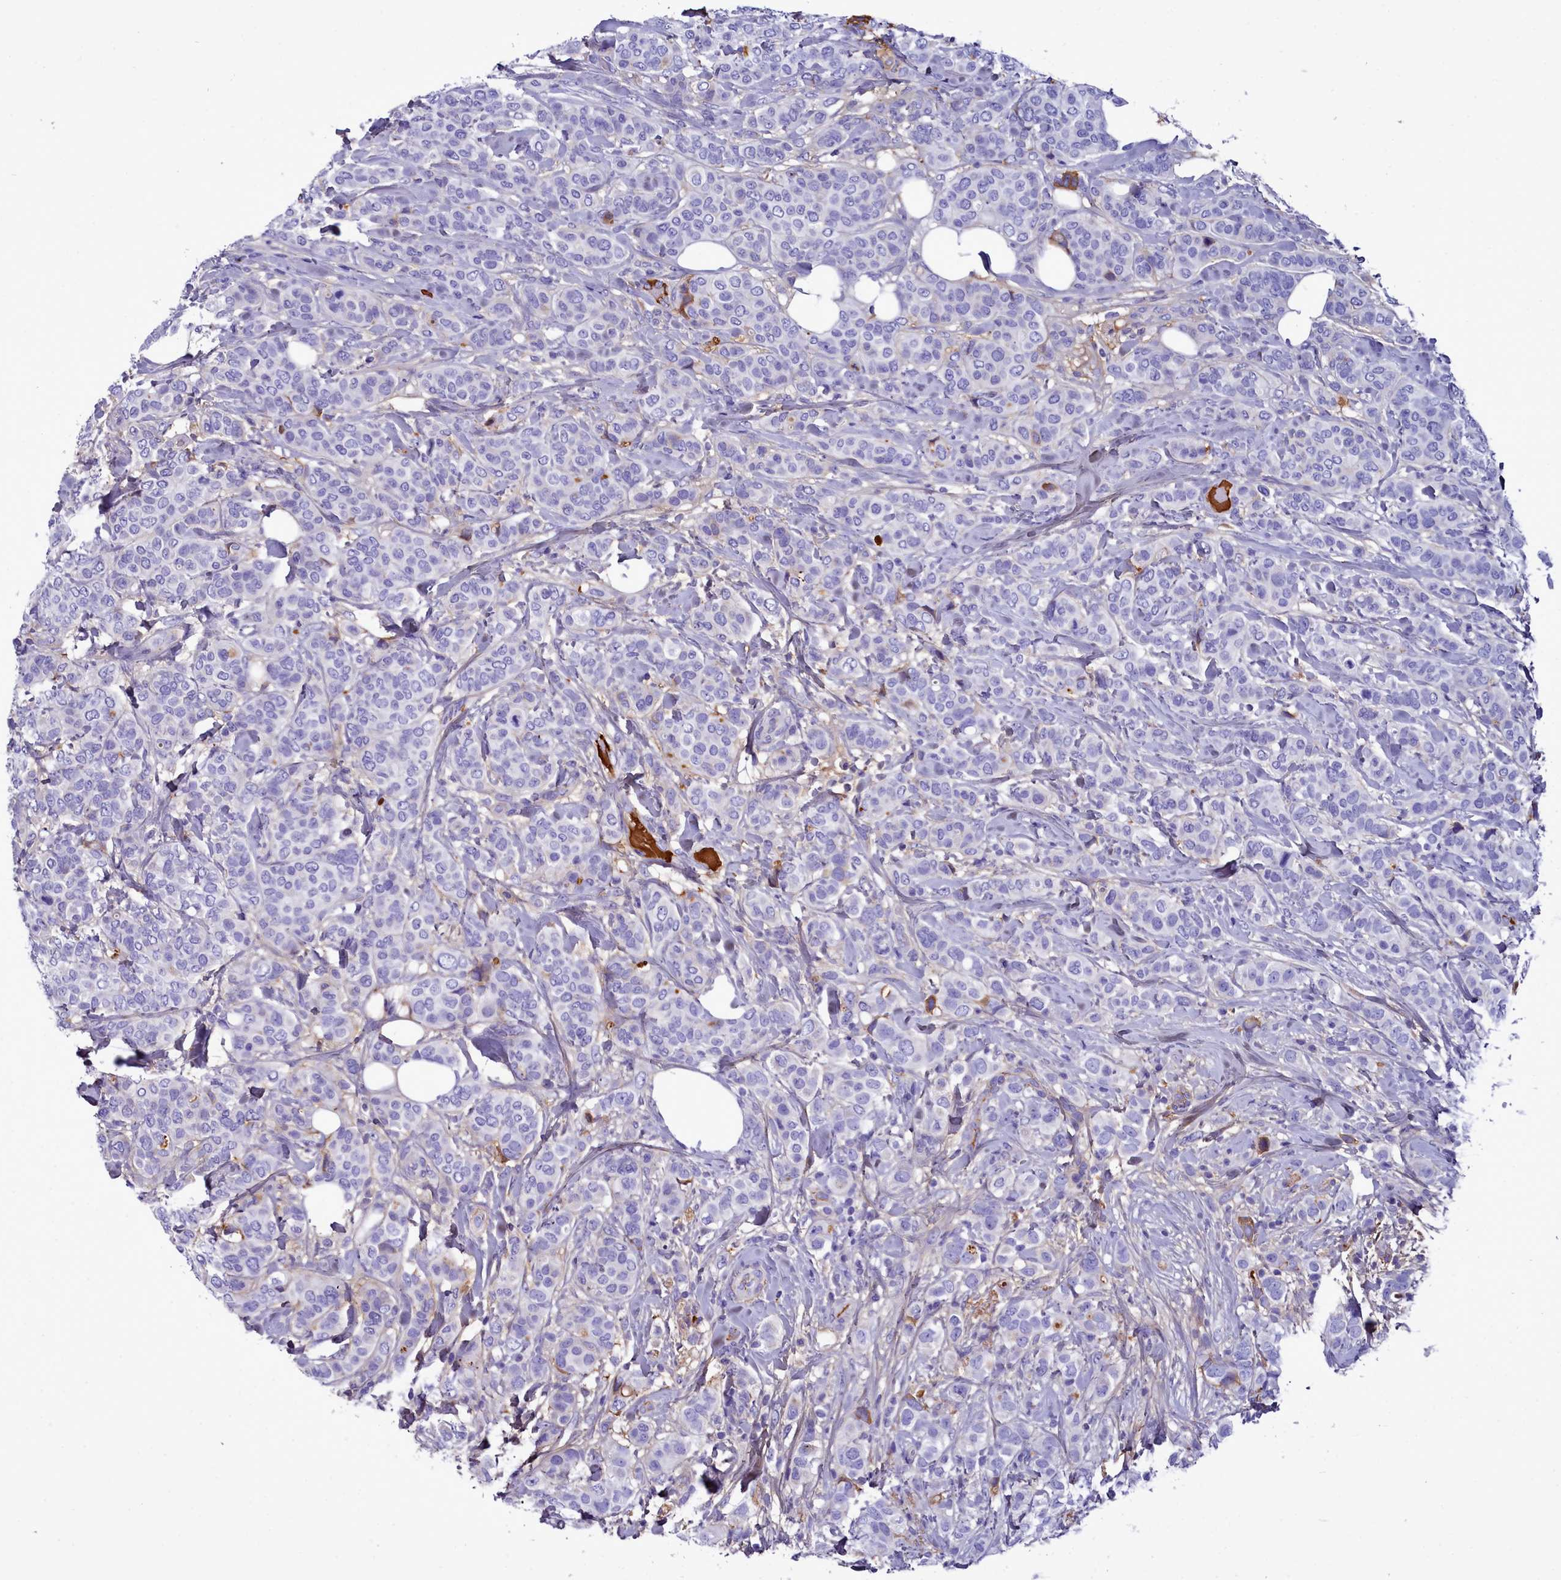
{"staining": {"intensity": "negative", "quantity": "none", "location": "none"}, "tissue": "breast cancer", "cell_type": "Tumor cells", "image_type": "cancer", "snomed": [{"axis": "morphology", "description": "Lobular carcinoma"}, {"axis": "topography", "description": "Breast"}], "caption": "IHC of breast cancer (lobular carcinoma) displays no expression in tumor cells. (DAB IHC with hematoxylin counter stain).", "gene": "H1-7", "patient": {"sex": "female", "age": 51}}